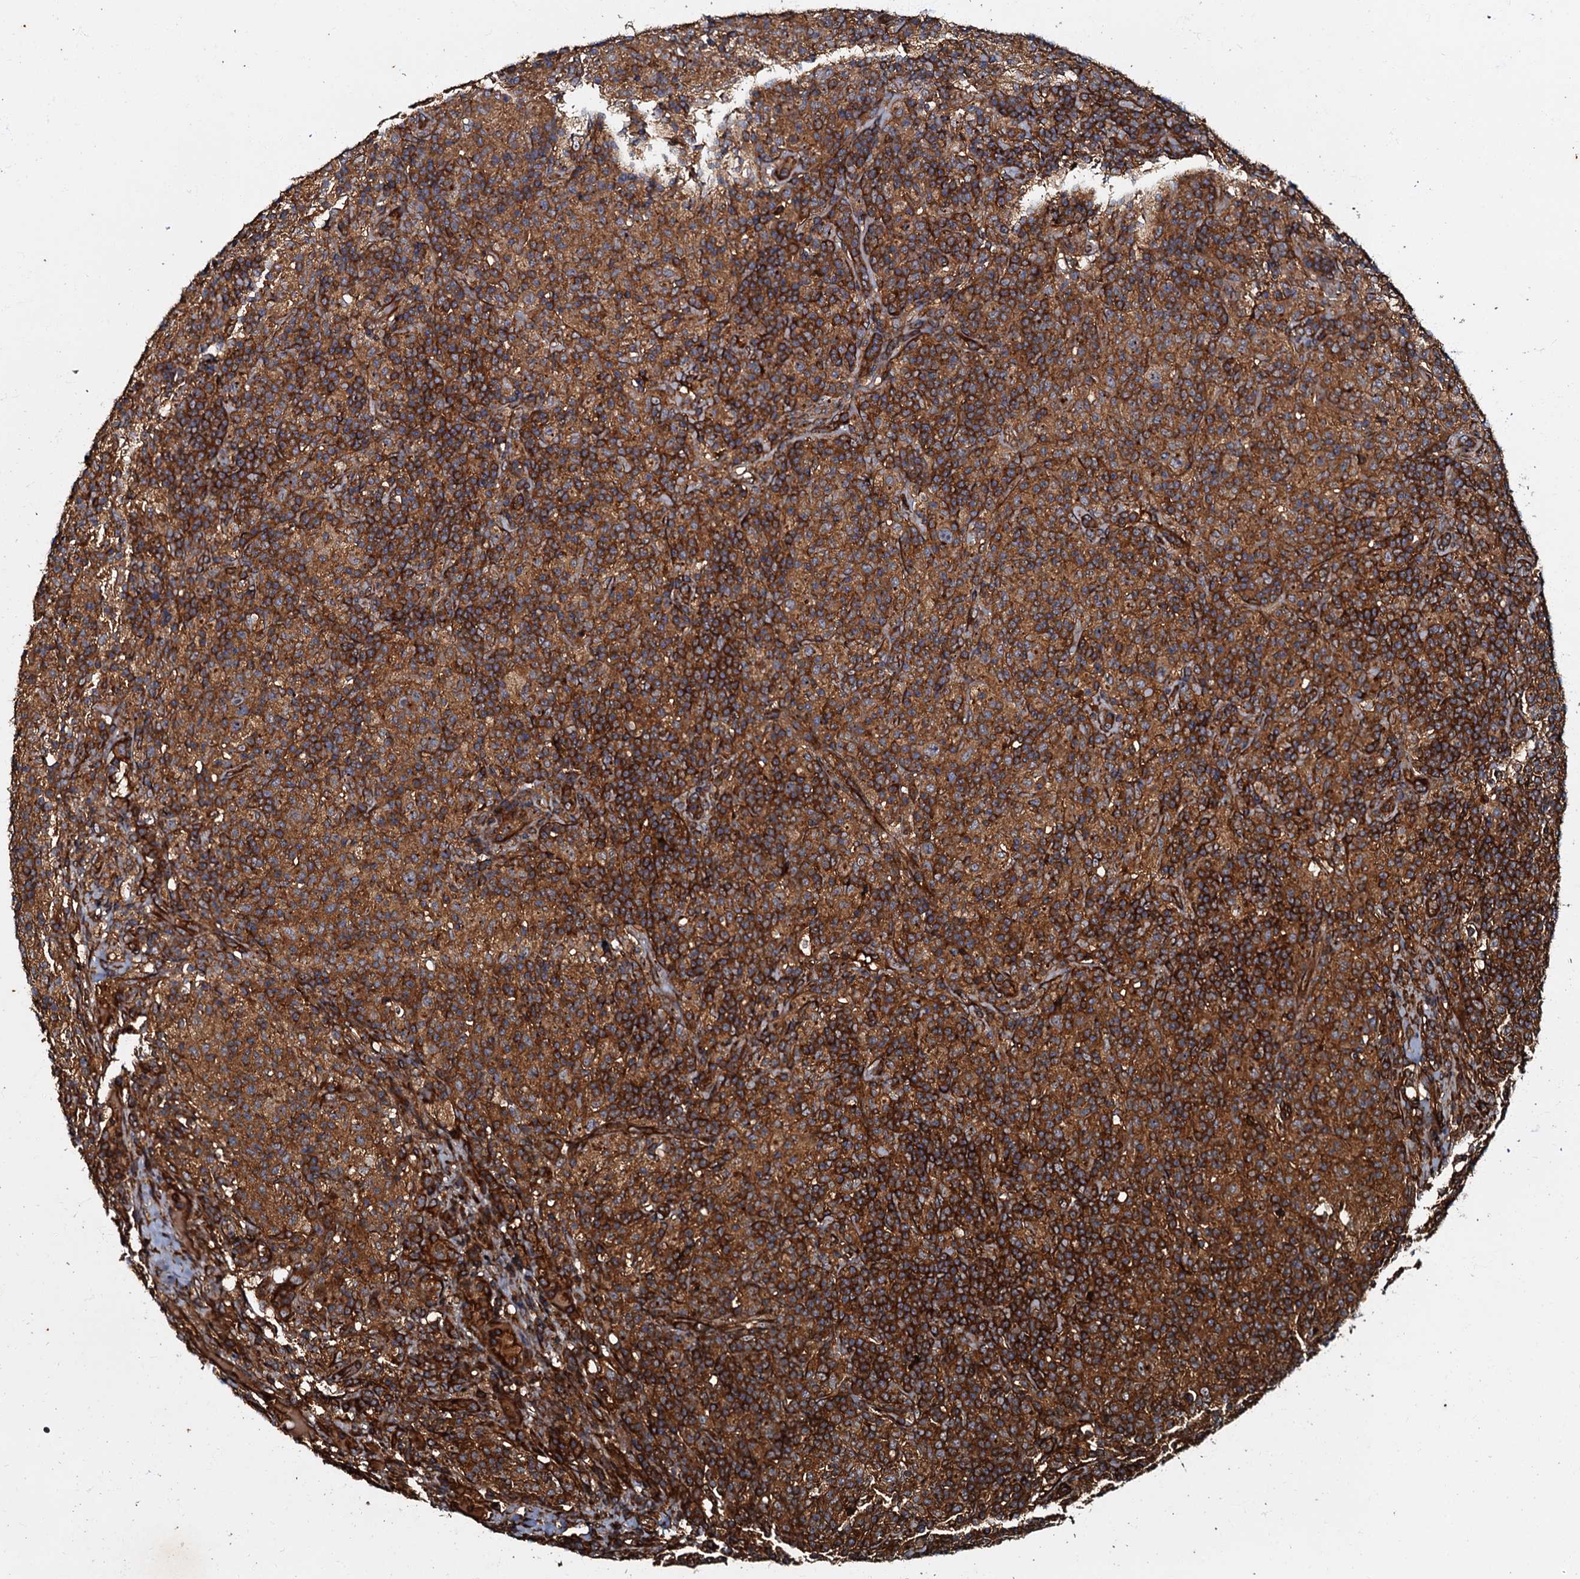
{"staining": {"intensity": "moderate", "quantity": ">75%", "location": "cytoplasmic/membranous"}, "tissue": "lymphoma", "cell_type": "Tumor cells", "image_type": "cancer", "snomed": [{"axis": "morphology", "description": "Hodgkin's disease, NOS"}, {"axis": "topography", "description": "Lymph node"}], "caption": "A photomicrograph showing moderate cytoplasmic/membranous staining in about >75% of tumor cells in Hodgkin's disease, as visualized by brown immunohistochemical staining.", "gene": "BLOC1S6", "patient": {"sex": "male", "age": 70}}